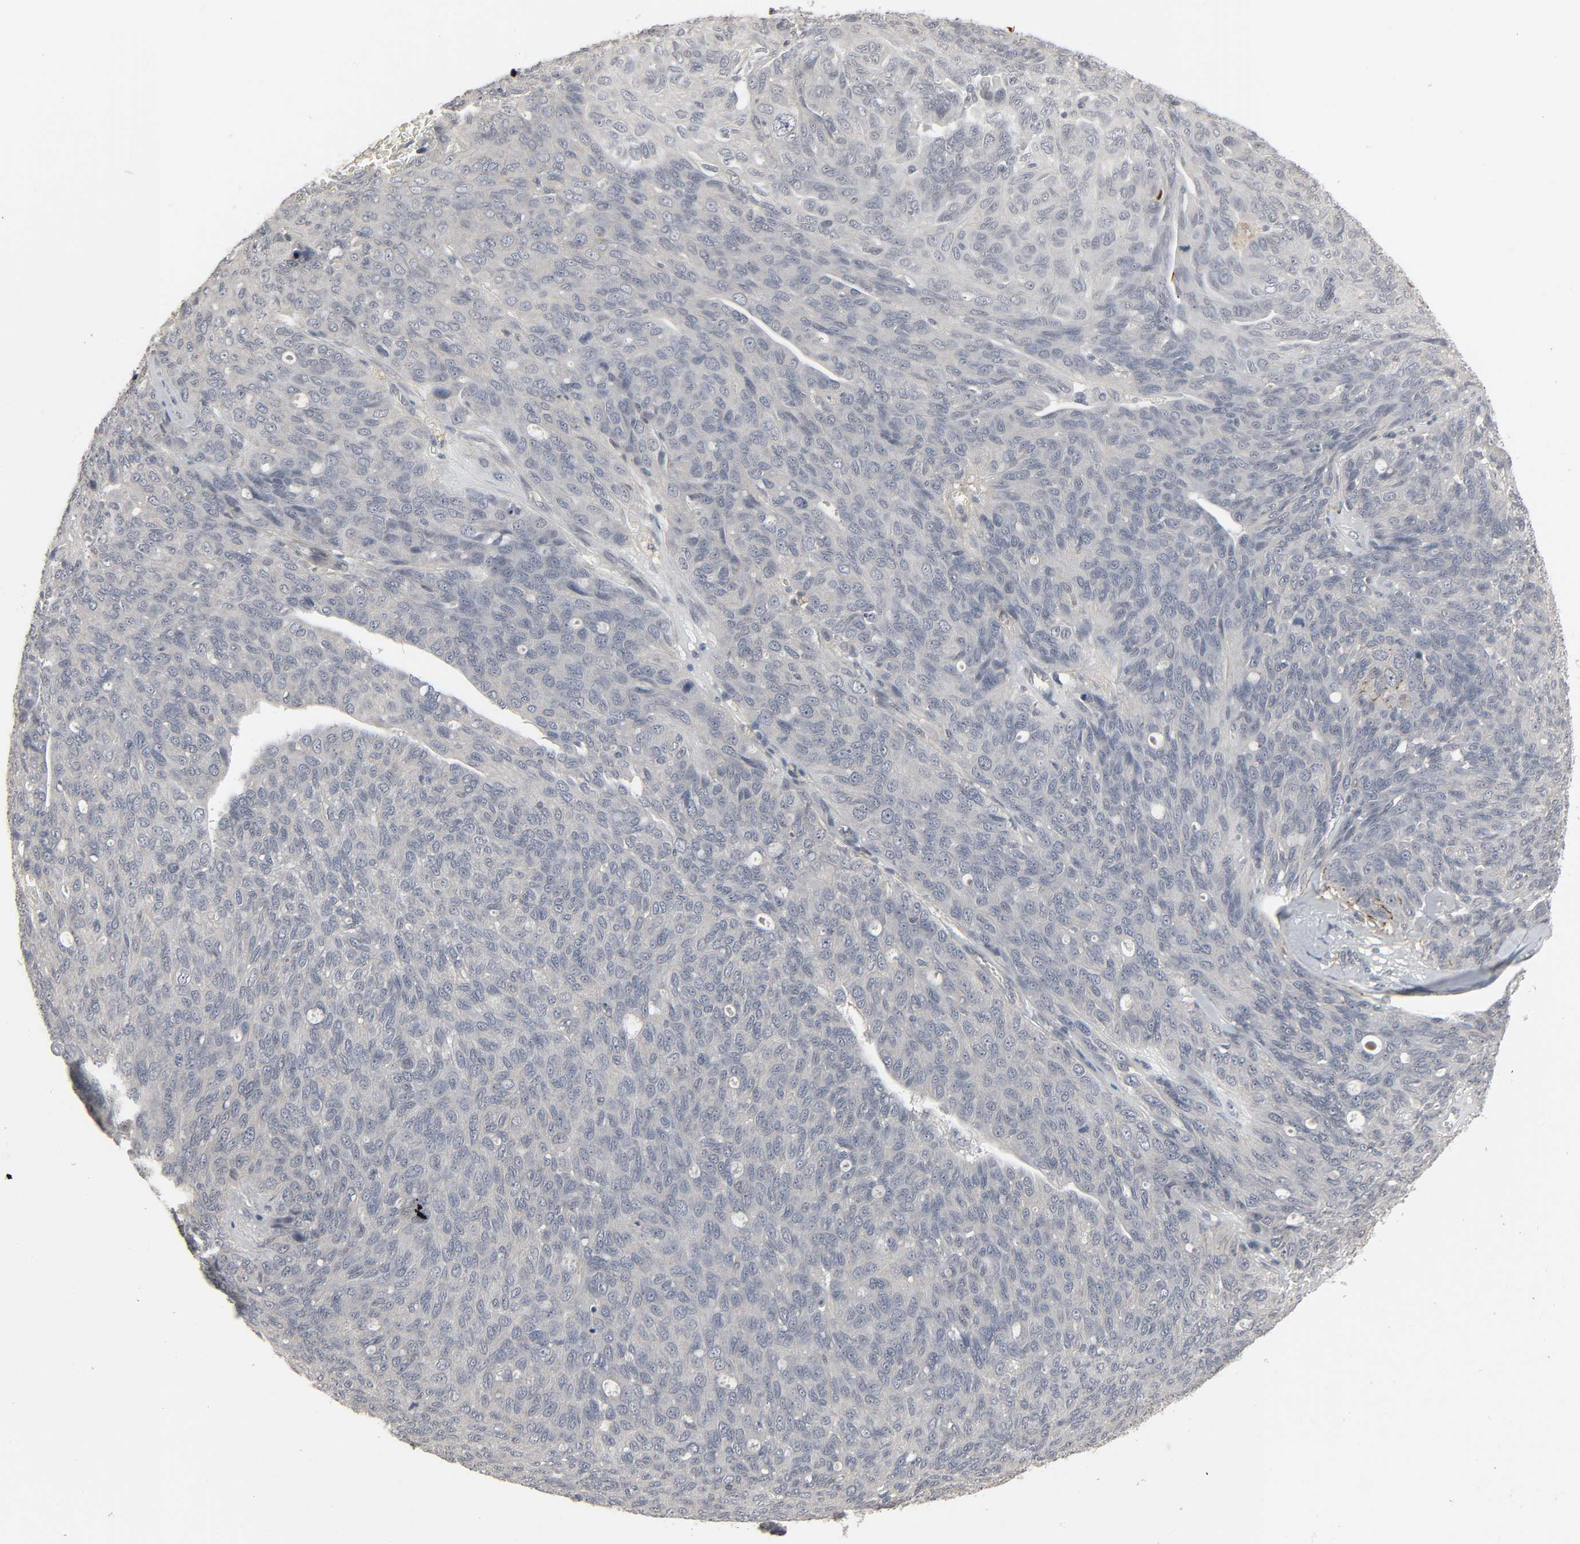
{"staining": {"intensity": "negative", "quantity": "none", "location": "none"}, "tissue": "ovarian cancer", "cell_type": "Tumor cells", "image_type": "cancer", "snomed": [{"axis": "morphology", "description": "Carcinoma, endometroid"}, {"axis": "topography", "description": "Ovary"}], "caption": "High power microscopy histopathology image of an immunohistochemistry (IHC) image of ovarian cancer (endometroid carcinoma), revealing no significant expression in tumor cells.", "gene": "ZNF222", "patient": {"sex": "female", "age": 60}}